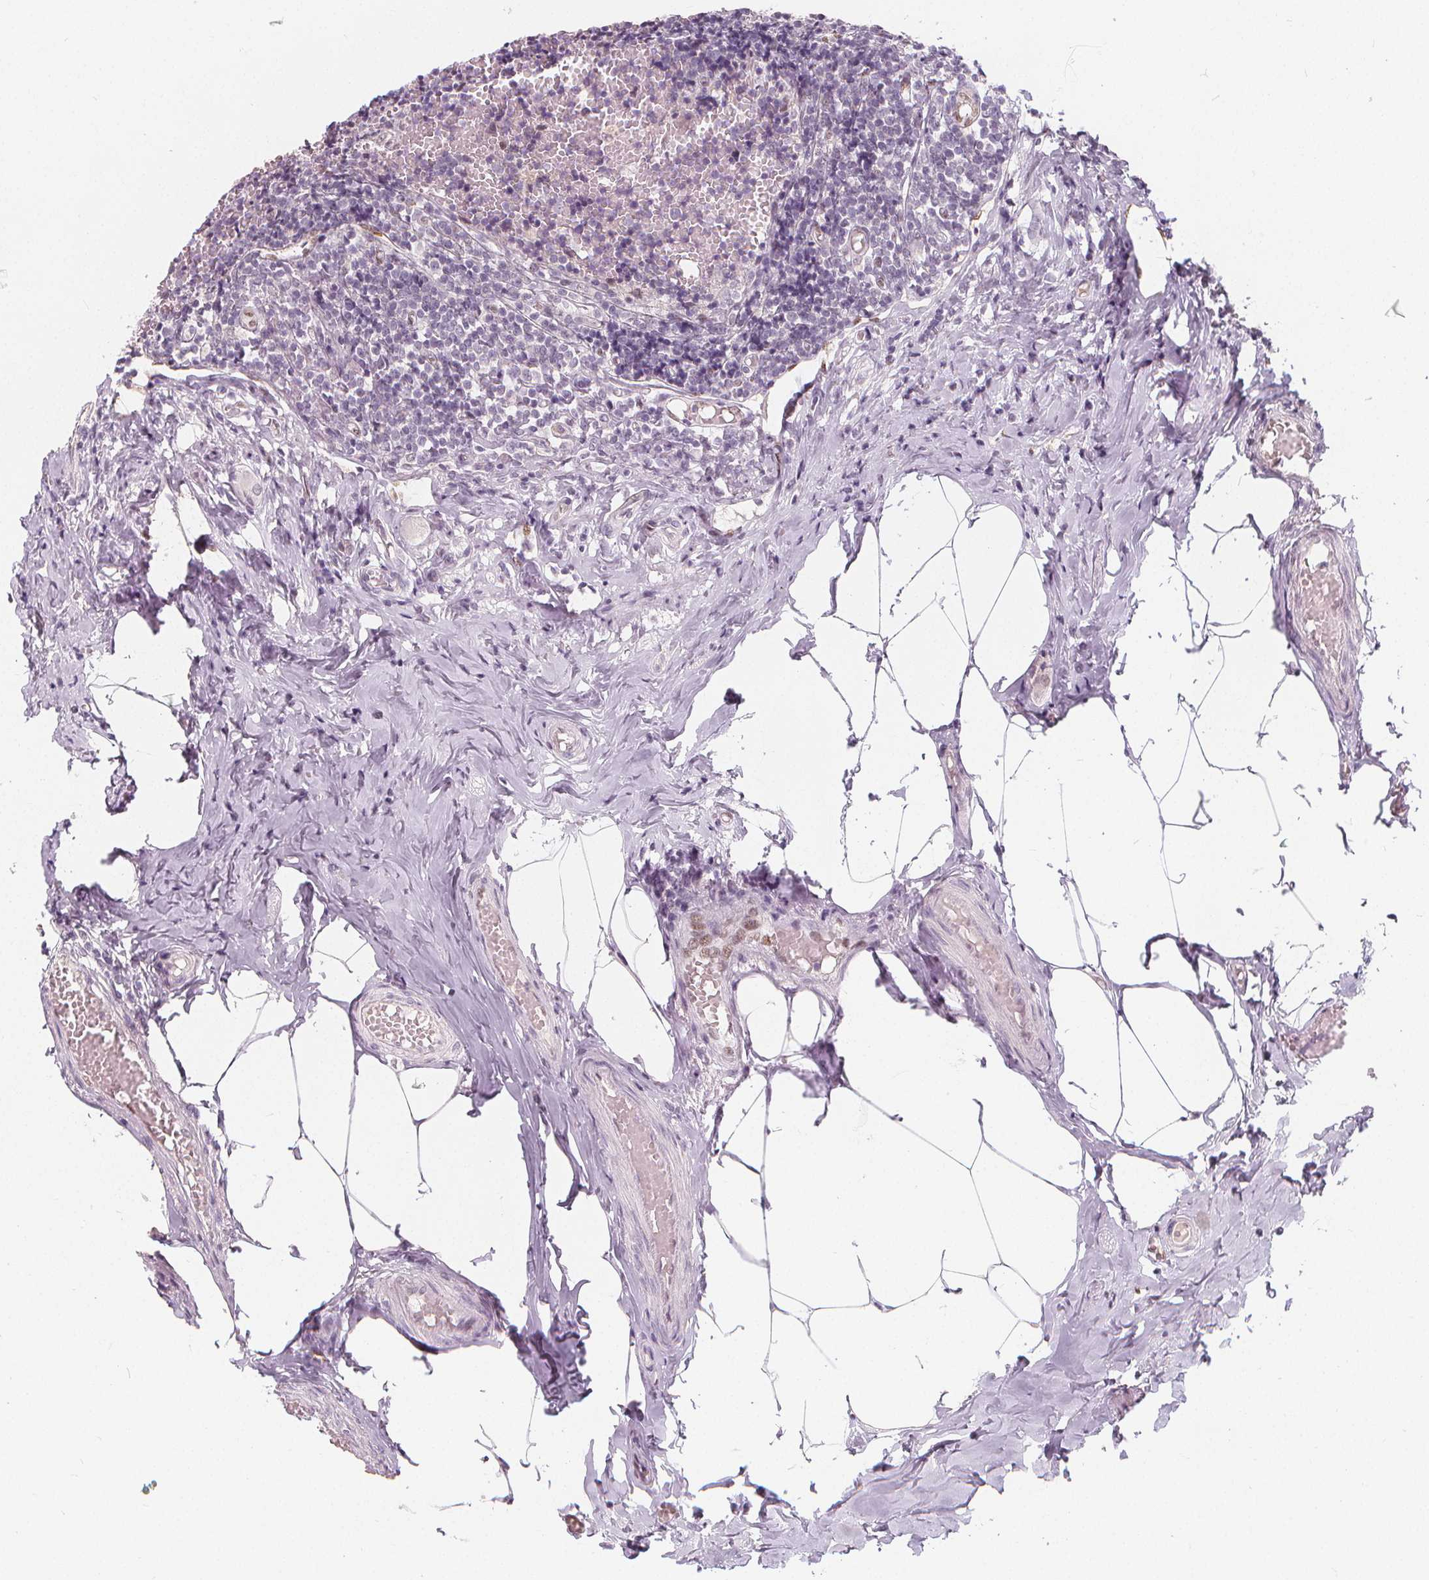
{"staining": {"intensity": "negative", "quantity": "none", "location": "none"}, "tissue": "appendix", "cell_type": "Glandular cells", "image_type": "normal", "snomed": [{"axis": "morphology", "description": "Normal tissue, NOS"}, {"axis": "topography", "description": "Appendix"}], "caption": "Glandular cells show no significant staining in normal appendix. (Brightfield microscopy of DAB (3,3'-diaminobenzidine) immunohistochemistry at high magnification).", "gene": "DRC3", "patient": {"sex": "female", "age": 32}}